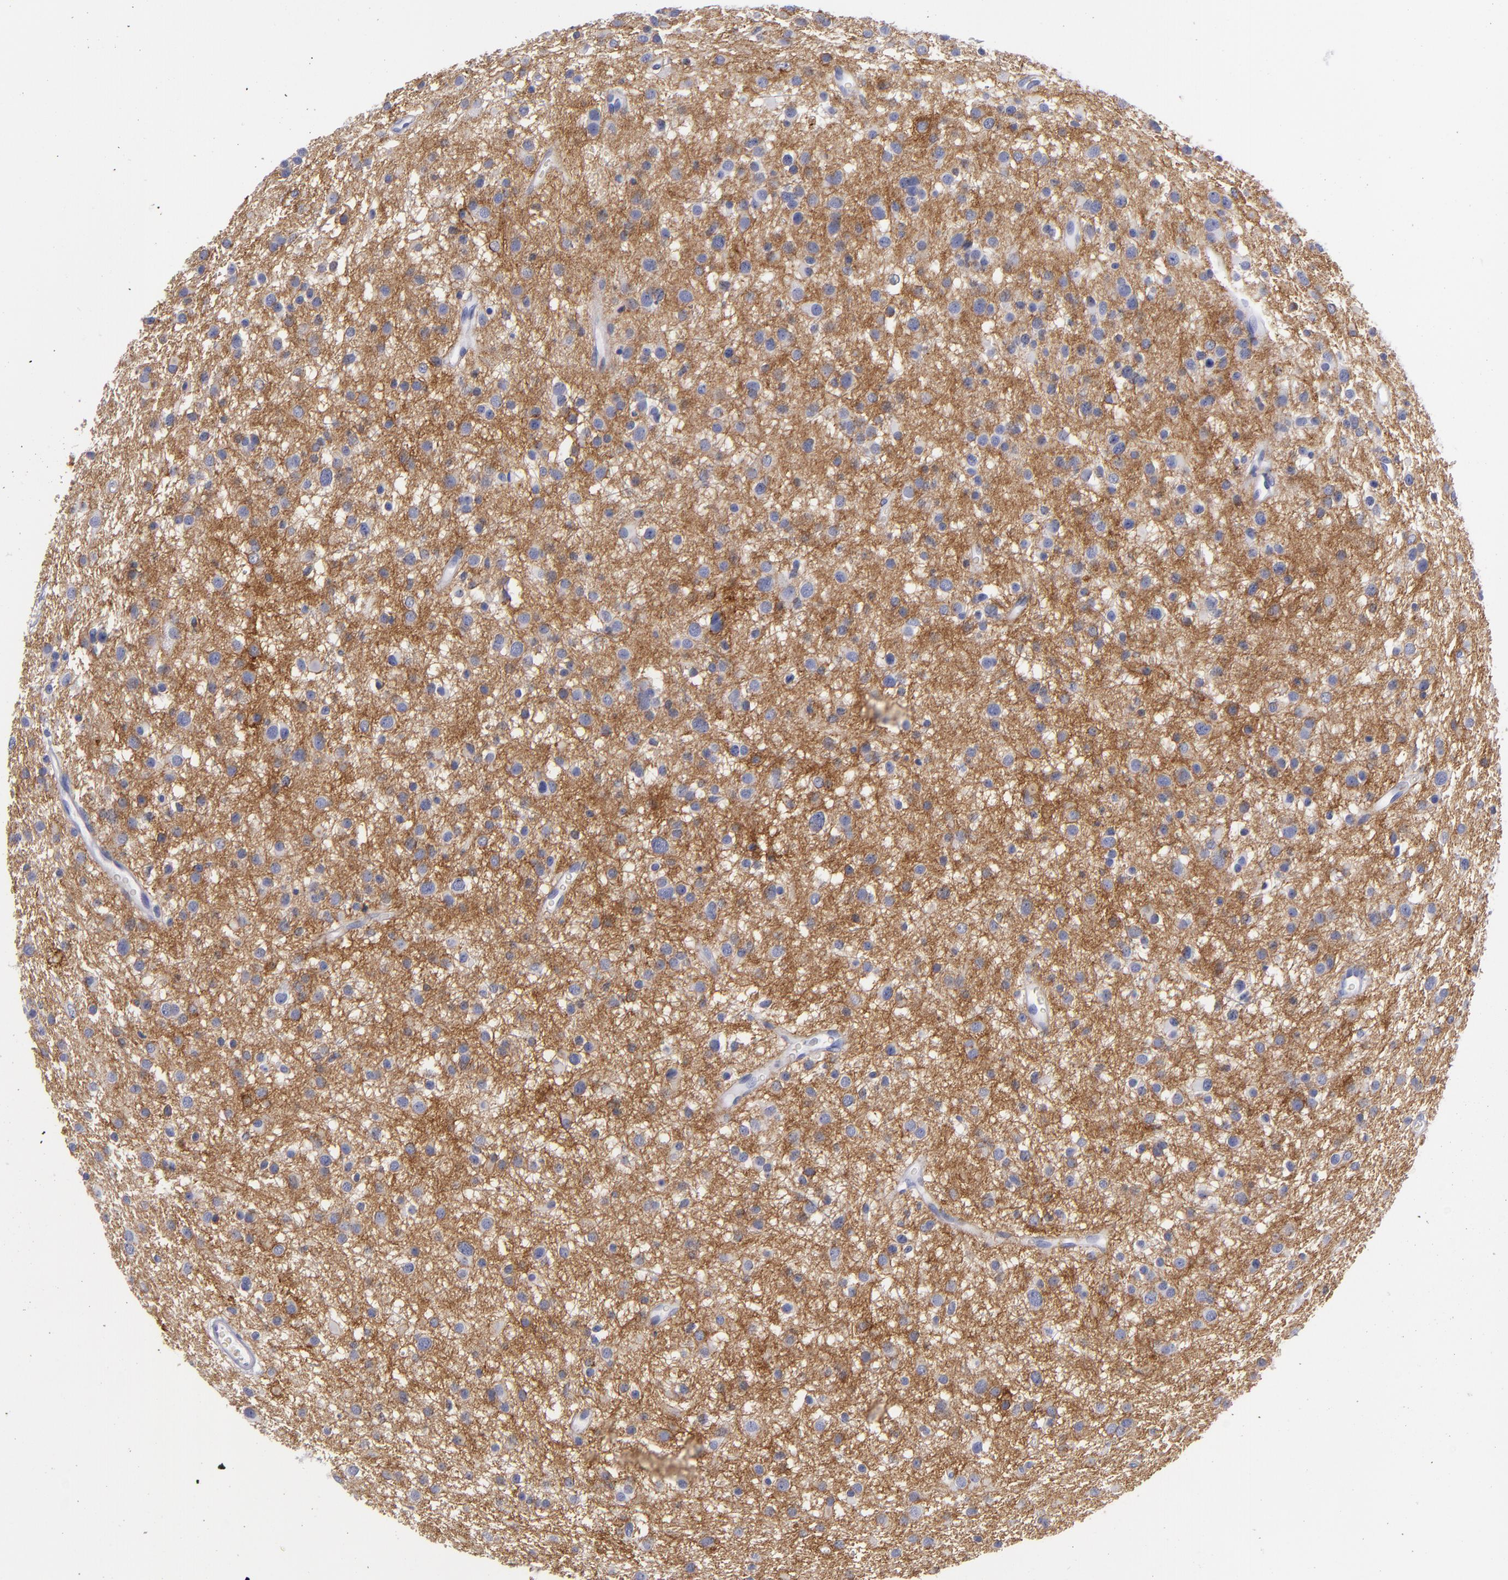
{"staining": {"intensity": "negative", "quantity": "none", "location": "none"}, "tissue": "glioma", "cell_type": "Tumor cells", "image_type": "cancer", "snomed": [{"axis": "morphology", "description": "Glioma, malignant, Low grade"}, {"axis": "topography", "description": "Brain"}], "caption": "An image of malignant glioma (low-grade) stained for a protein reveals no brown staining in tumor cells.", "gene": "CD38", "patient": {"sex": "female", "age": 36}}